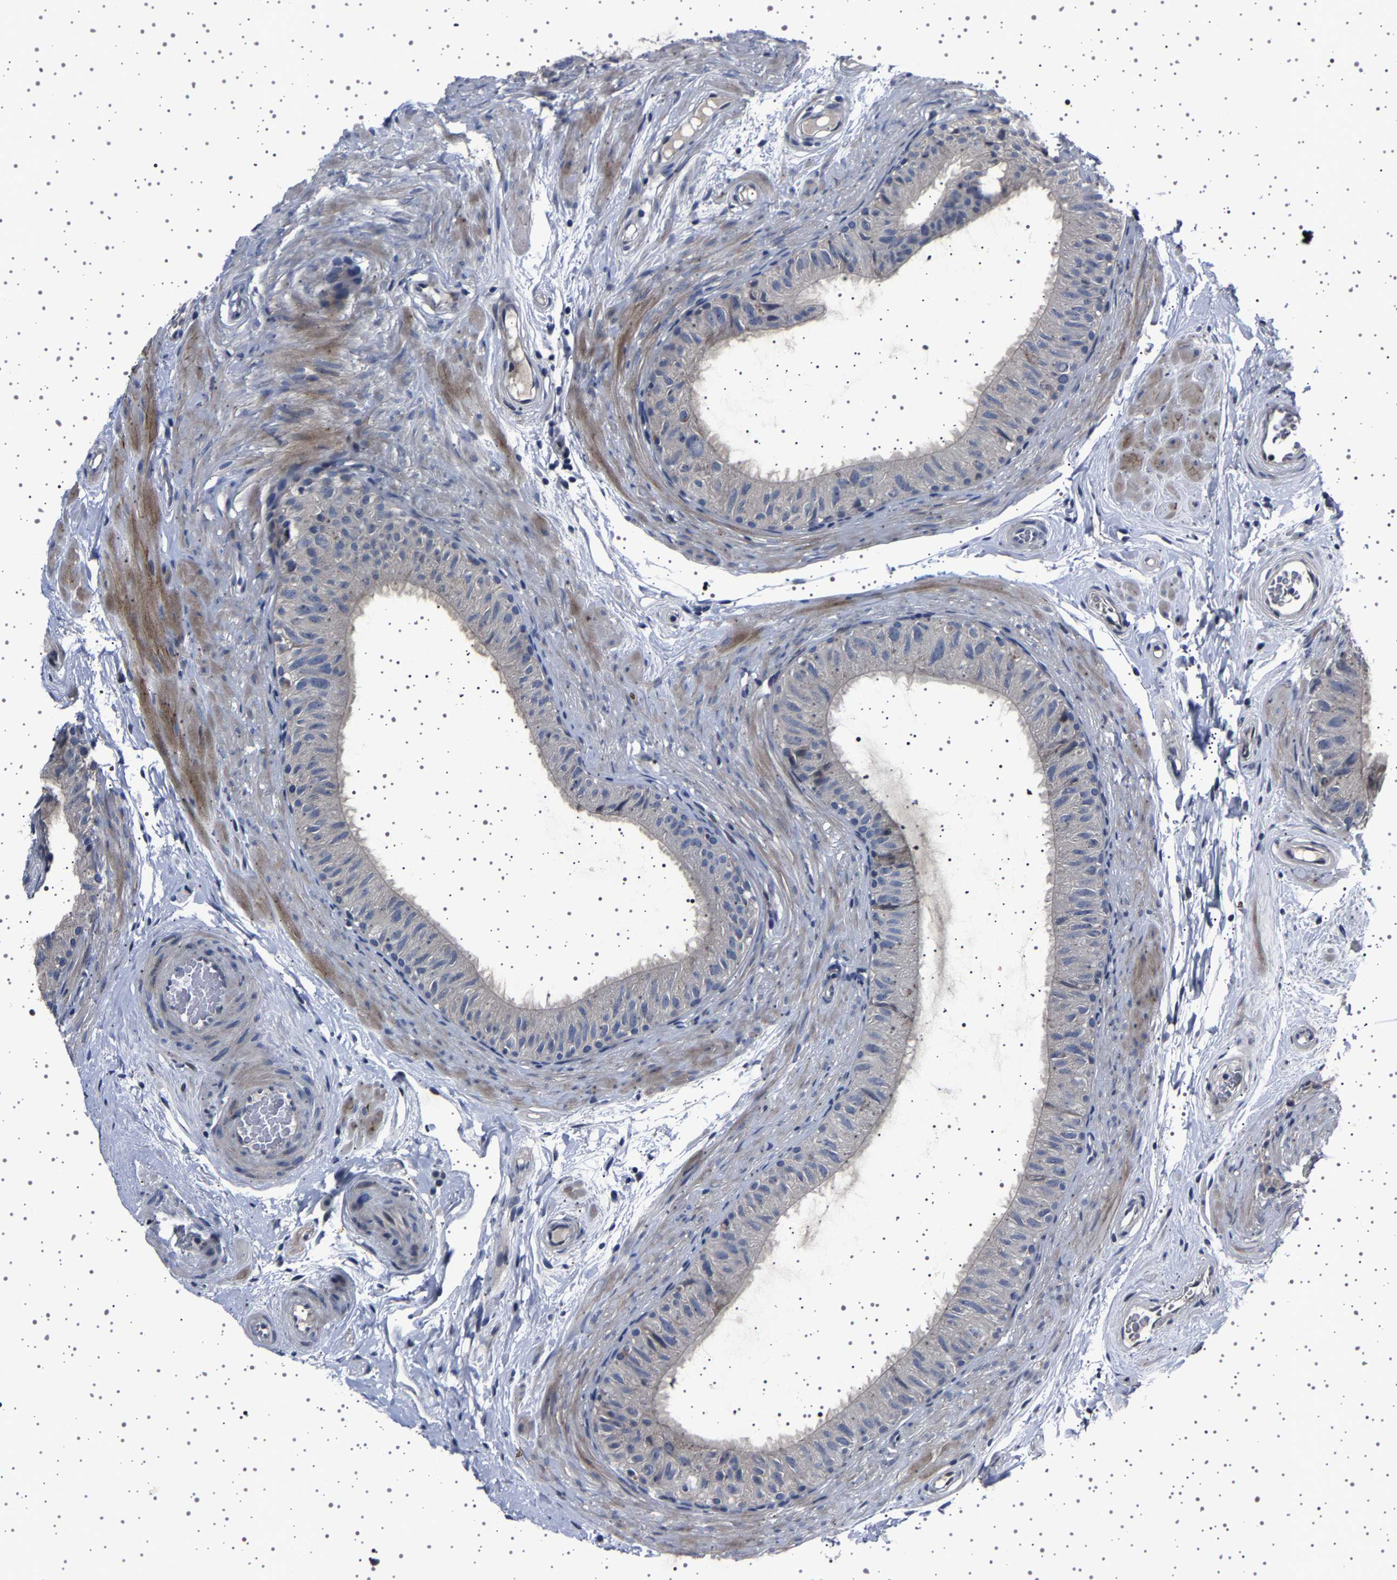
{"staining": {"intensity": "negative", "quantity": "none", "location": "none"}, "tissue": "epididymis", "cell_type": "Glandular cells", "image_type": "normal", "snomed": [{"axis": "morphology", "description": "Normal tissue, NOS"}, {"axis": "topography", "description": "Epididymis"}], "caption": "High power microscopy photomicrograph of an immunohistochemistry (IHC) micrograph of benign epididymis, revealing no significant expression in glandular cells.", "gene": "PAK5", "patient": {"sex": "male", "age": 34}}